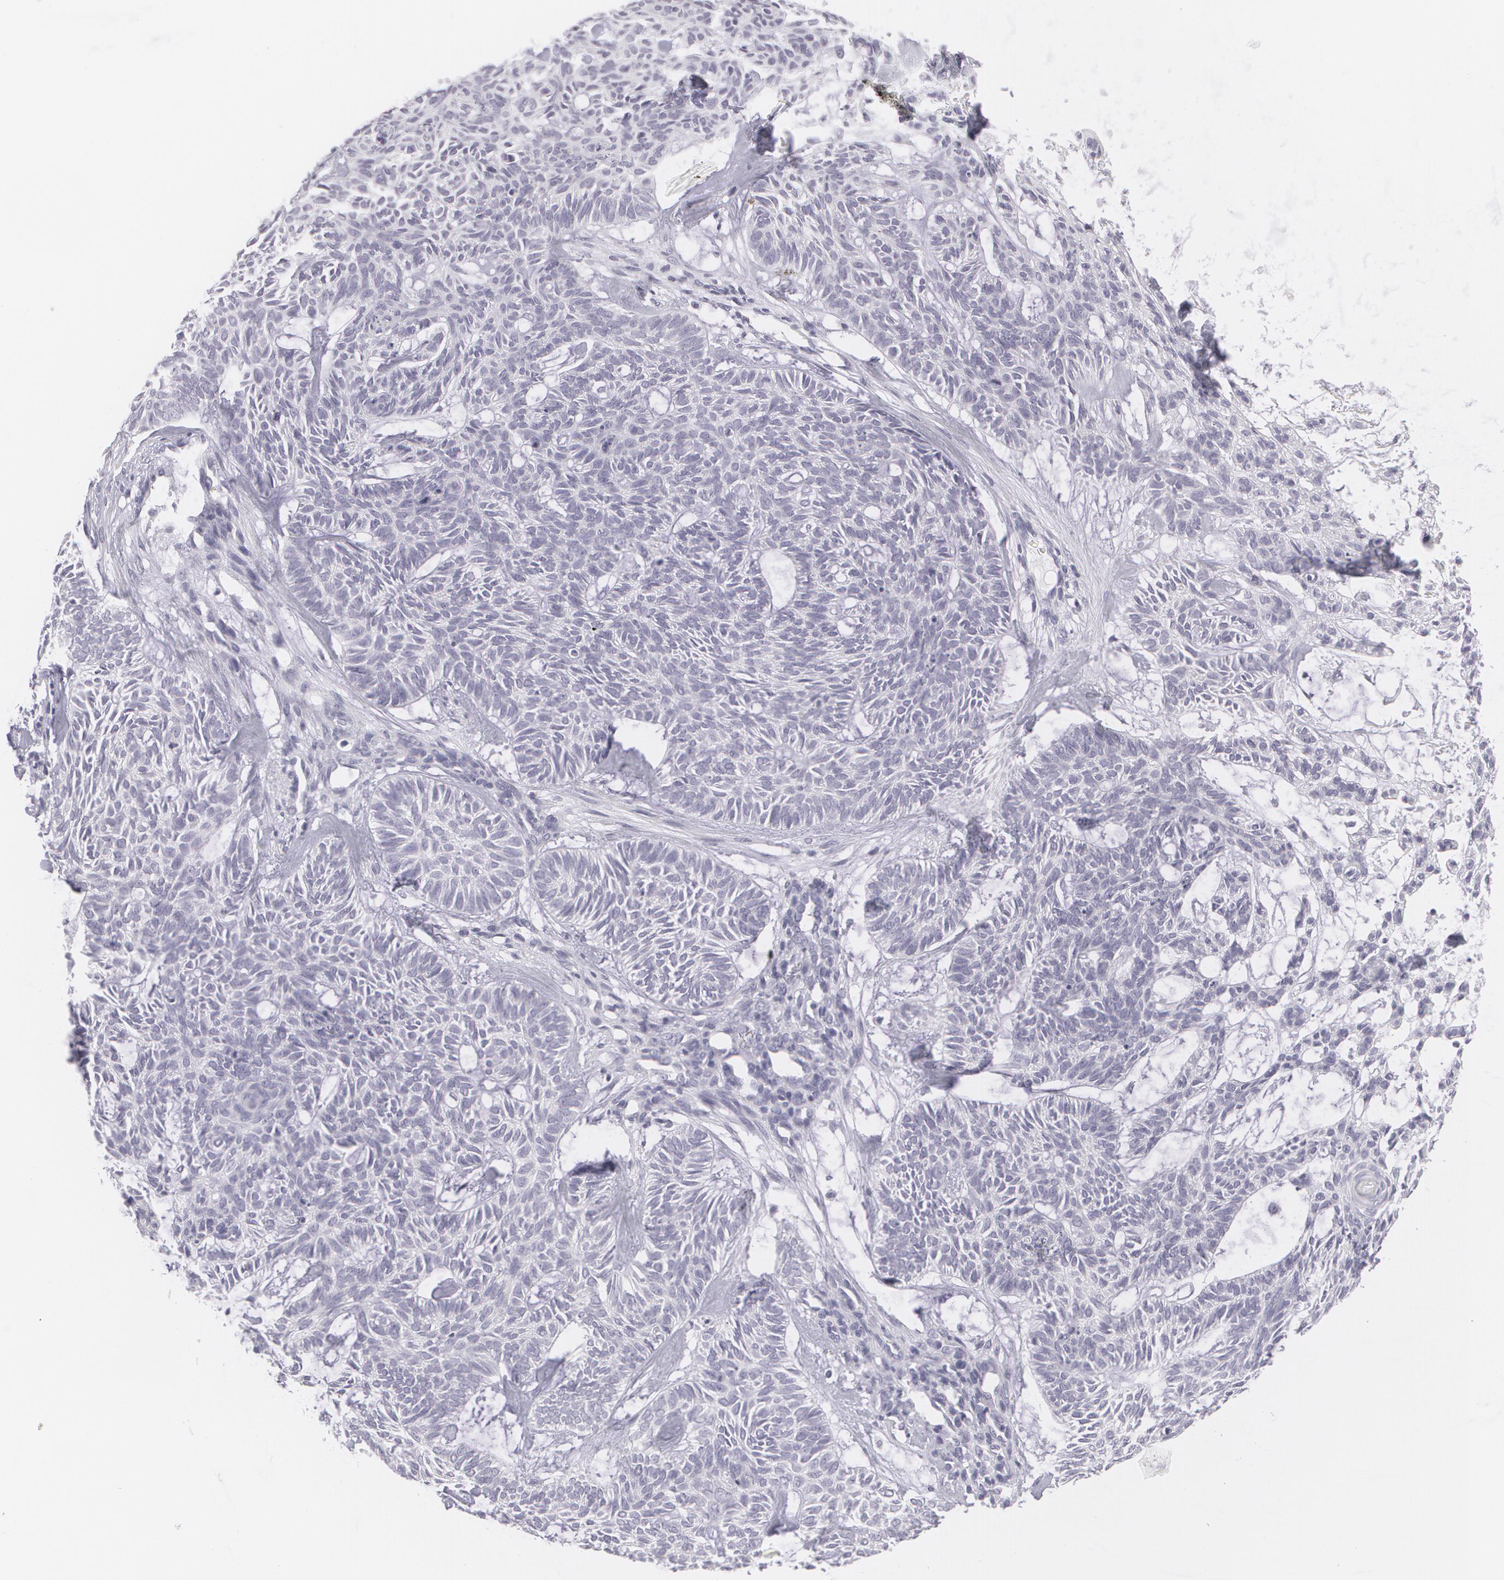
{"staining": {"intensity": "negative", "quantity": "none", "location": "none"}, "tissue": "skin cancer", "cell_type": "Tumor cells", "image_type": "cancer", "snomed": [{"axis": "morphology", "description": "Basal cell carcinoma"}, {"axis": "topography", "description": "Skin"}], "caption": "Immunohistochemical staining of basal cell carcinoma (skin) demonstrates no significant expression in tumor cells. (Stains: DAB (3,3'-diaminobenzidine) immunohistochemistry with hematoxylin counter stain, Microscopy: brightfield microscopy at high magnification).", "gene": "MBNL3", "patient": {"sex": "male", "age": 75}}